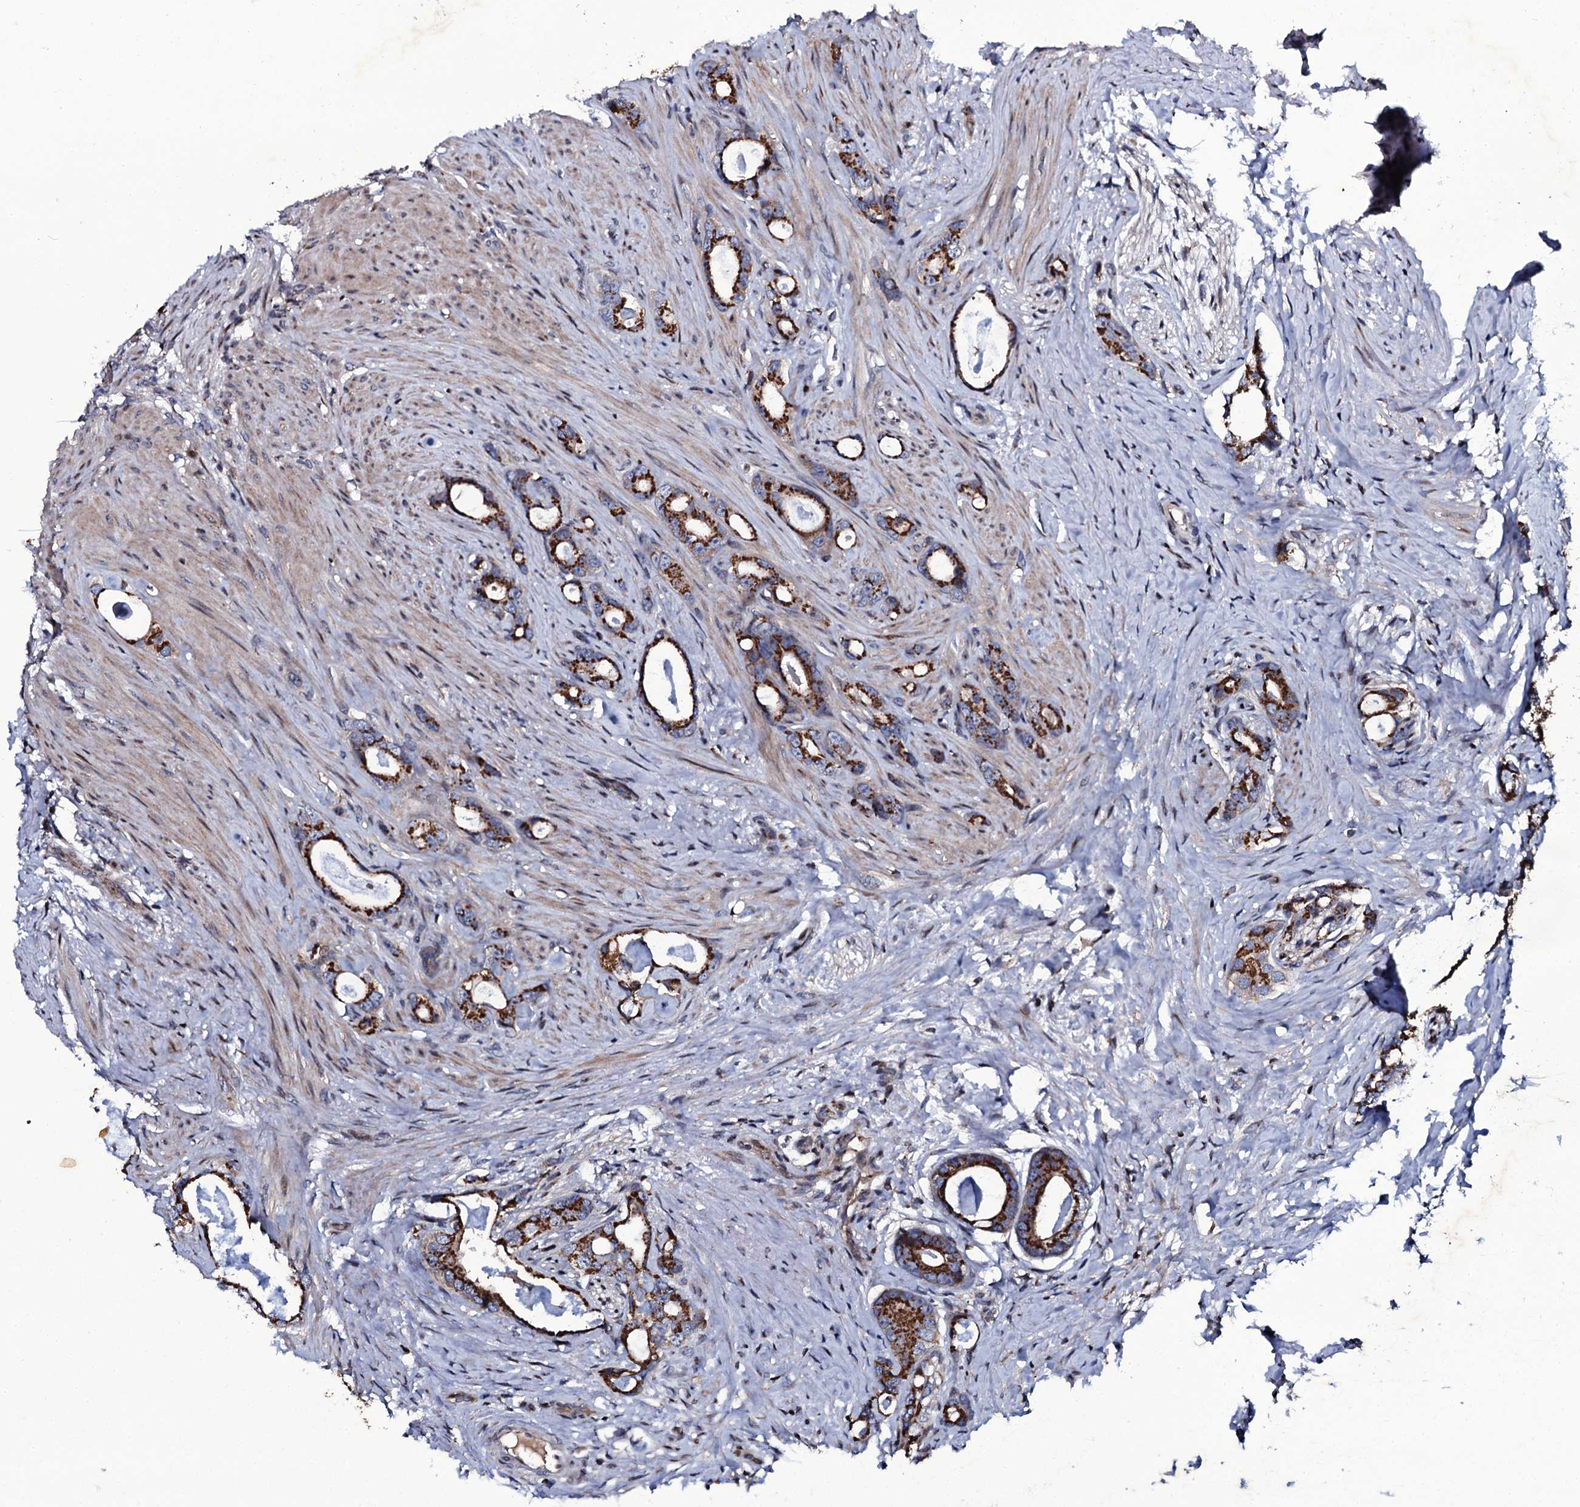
{"staining": {"intensity": "strong", "quantity": ">75%", "location": "cytoplasmic/membranous"}, "tissue": "prostate cancer", "cell_type": "Tumor cells", "image_type": "cancer", "snomed": [{"axis": "morphology", "description": "Adenocarcinoma, Low grade"}, {"axis": "topography", "description": "Prostate"}], "caption": "Strong cytoplasmic/membranous expression for a protein is present in approximately >75% of tumor cells of prostate adenocarcinoma (low-grade) using immunohistochemistry (IHC).", "gene": "PLET1", "patient": {"sex": "male", "age": 63}}